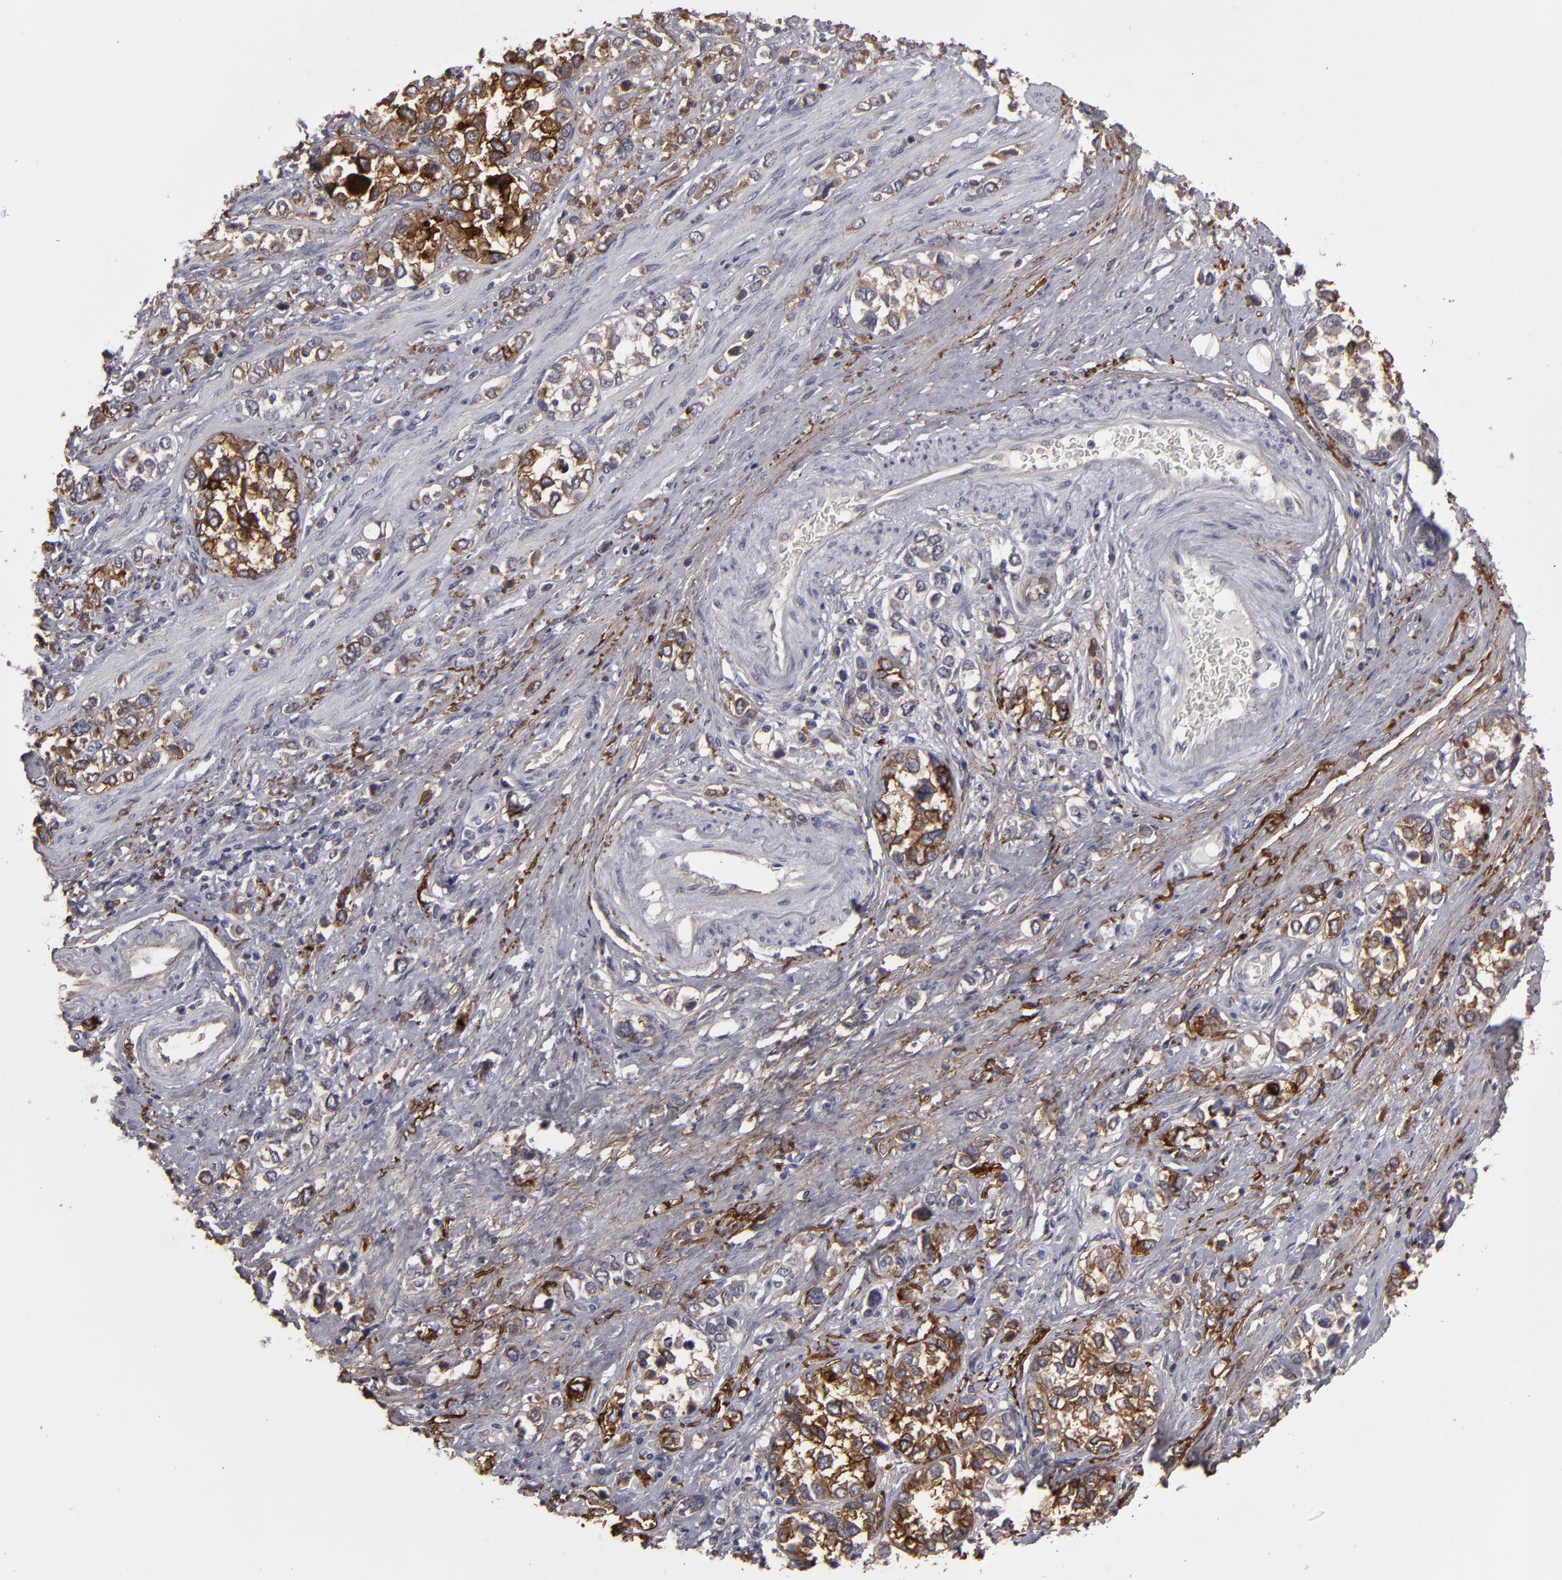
{"staining": {"intensity": "strong", "quantity": "25%-75%", "location": "cytoplasmic/membranous"}, "tissue": "stomach cancer", "cell_type": "Tumor cells", "image_type": "cancer", "snomed": [{"axis": "morphology", "description": "Adenocarcinoma, NOS"}, {"axis": "topography", "description": "Stomach, upper"}], "caption": "Immunohistochemical staining of human stomach cancer exhibits strong cytoplasmic/membranous protein expression in about 25%-75% of tumor cells.", "gene": "CD55", "patient": {"sex": "male", "age": 76}}